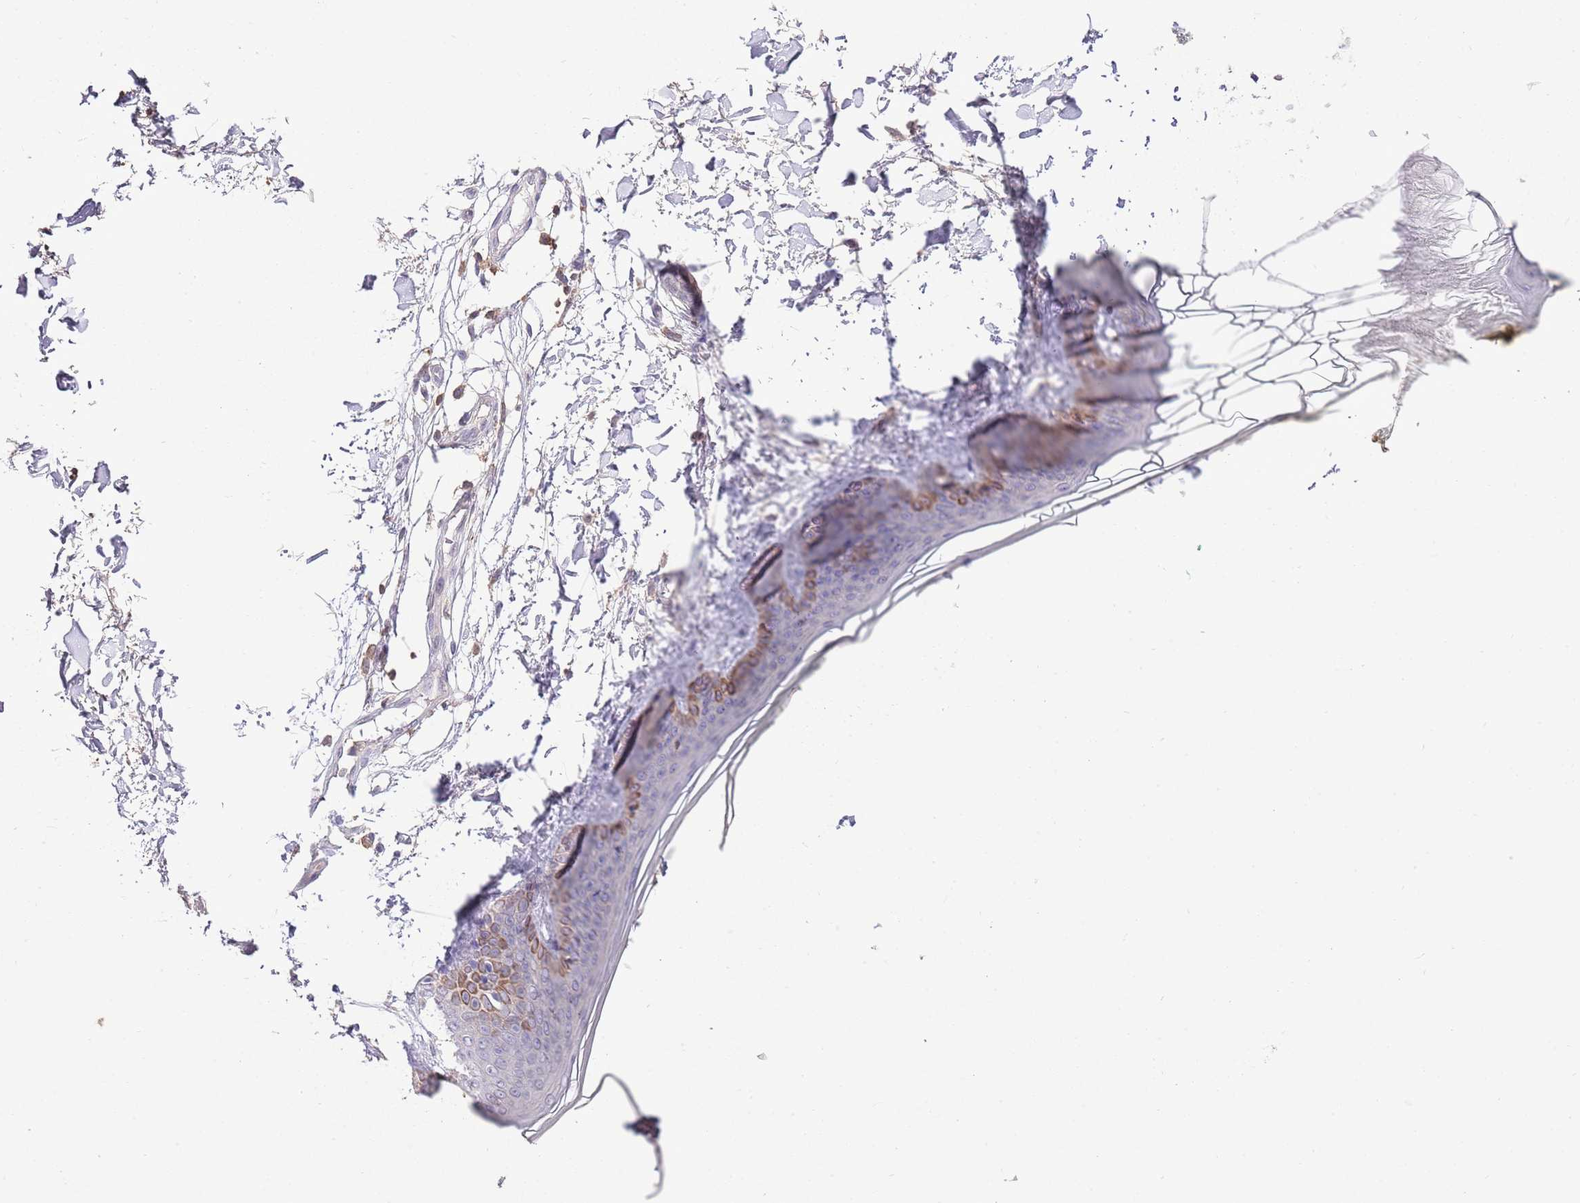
{"staining": {"intensity": "negative", "quantity": "none", "location": "none"}, "tissue": "skin", "cell_type": "Fibroblasts", "image_type": "normal", "snomed": [{"axis": "morphology", "description": "Normal tissue, NOS"}, {"axis": "topography", "description": "Skin"}], "caption": "IHC photomicrograph of benign skin: human skin stained with DAB displays no significant protein staining in fibroblasts. (Stains: DAB (3,3'-diaminobenzidine) immunohistochemistry with hematoxylin counter stain, Microscopy: brightfield microscopy at high magnification).", "gene": "EFHD1", "patient": {"sex": "female", "age": 34}}